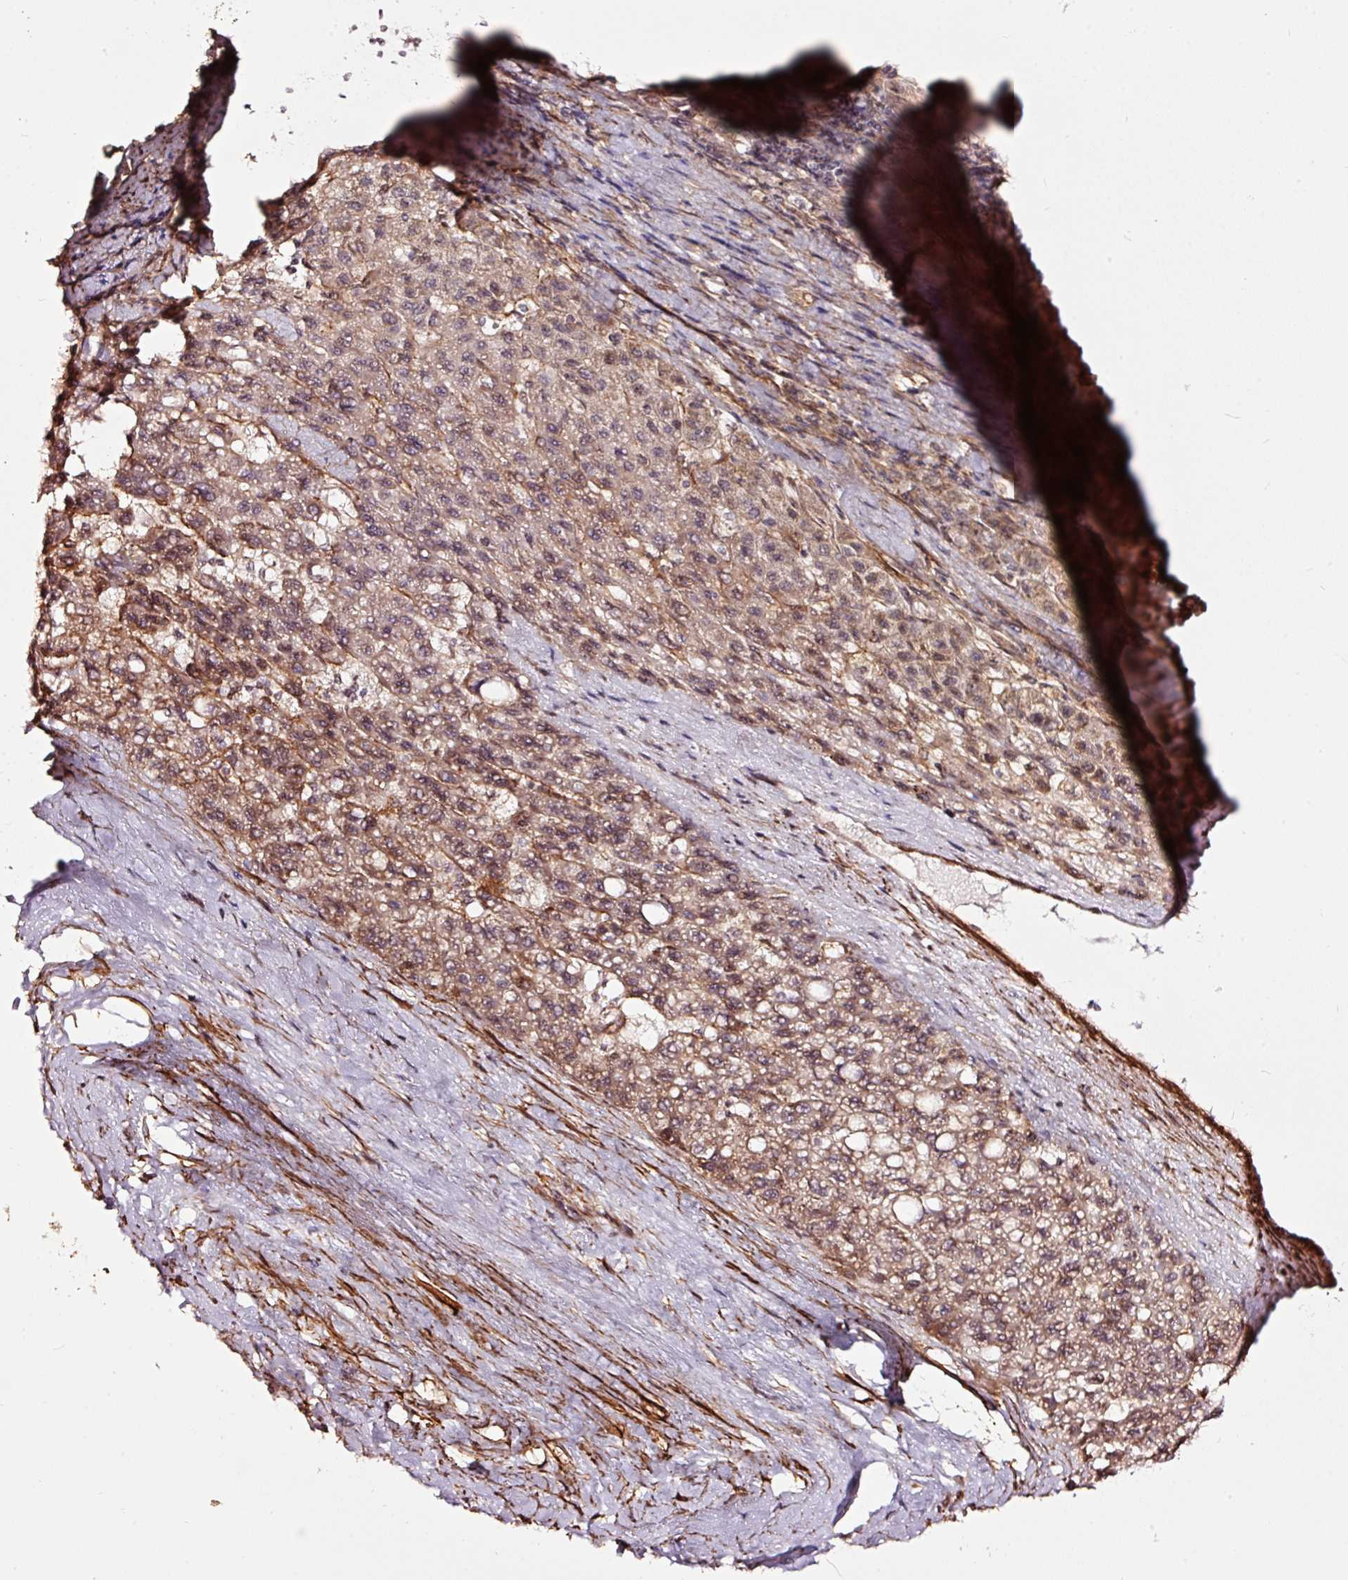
{"staining": {"intensity": "weak", "quantity": "25%-75%", "location": "cytoplasmic/membranous,nuclear"}, "tissue": "liver cancer", "cell_type": "Tumor cells", "image_type": "cancer", "snomed": [{"axis": "morphology", "description": "Carcinoma, Hepatocellular, NOS"}, {"axis": "topography", "description": "Liver"}], "caption": "IHC (DAB) staining of hepatocellular carcinoma (liver) displays weak cytoplasmic/membranous and nuclear protein staining in approximately 25%-75% of tumor cells.", "gene": "TPM1", "patient": {"sex": "female", "age": 82}}